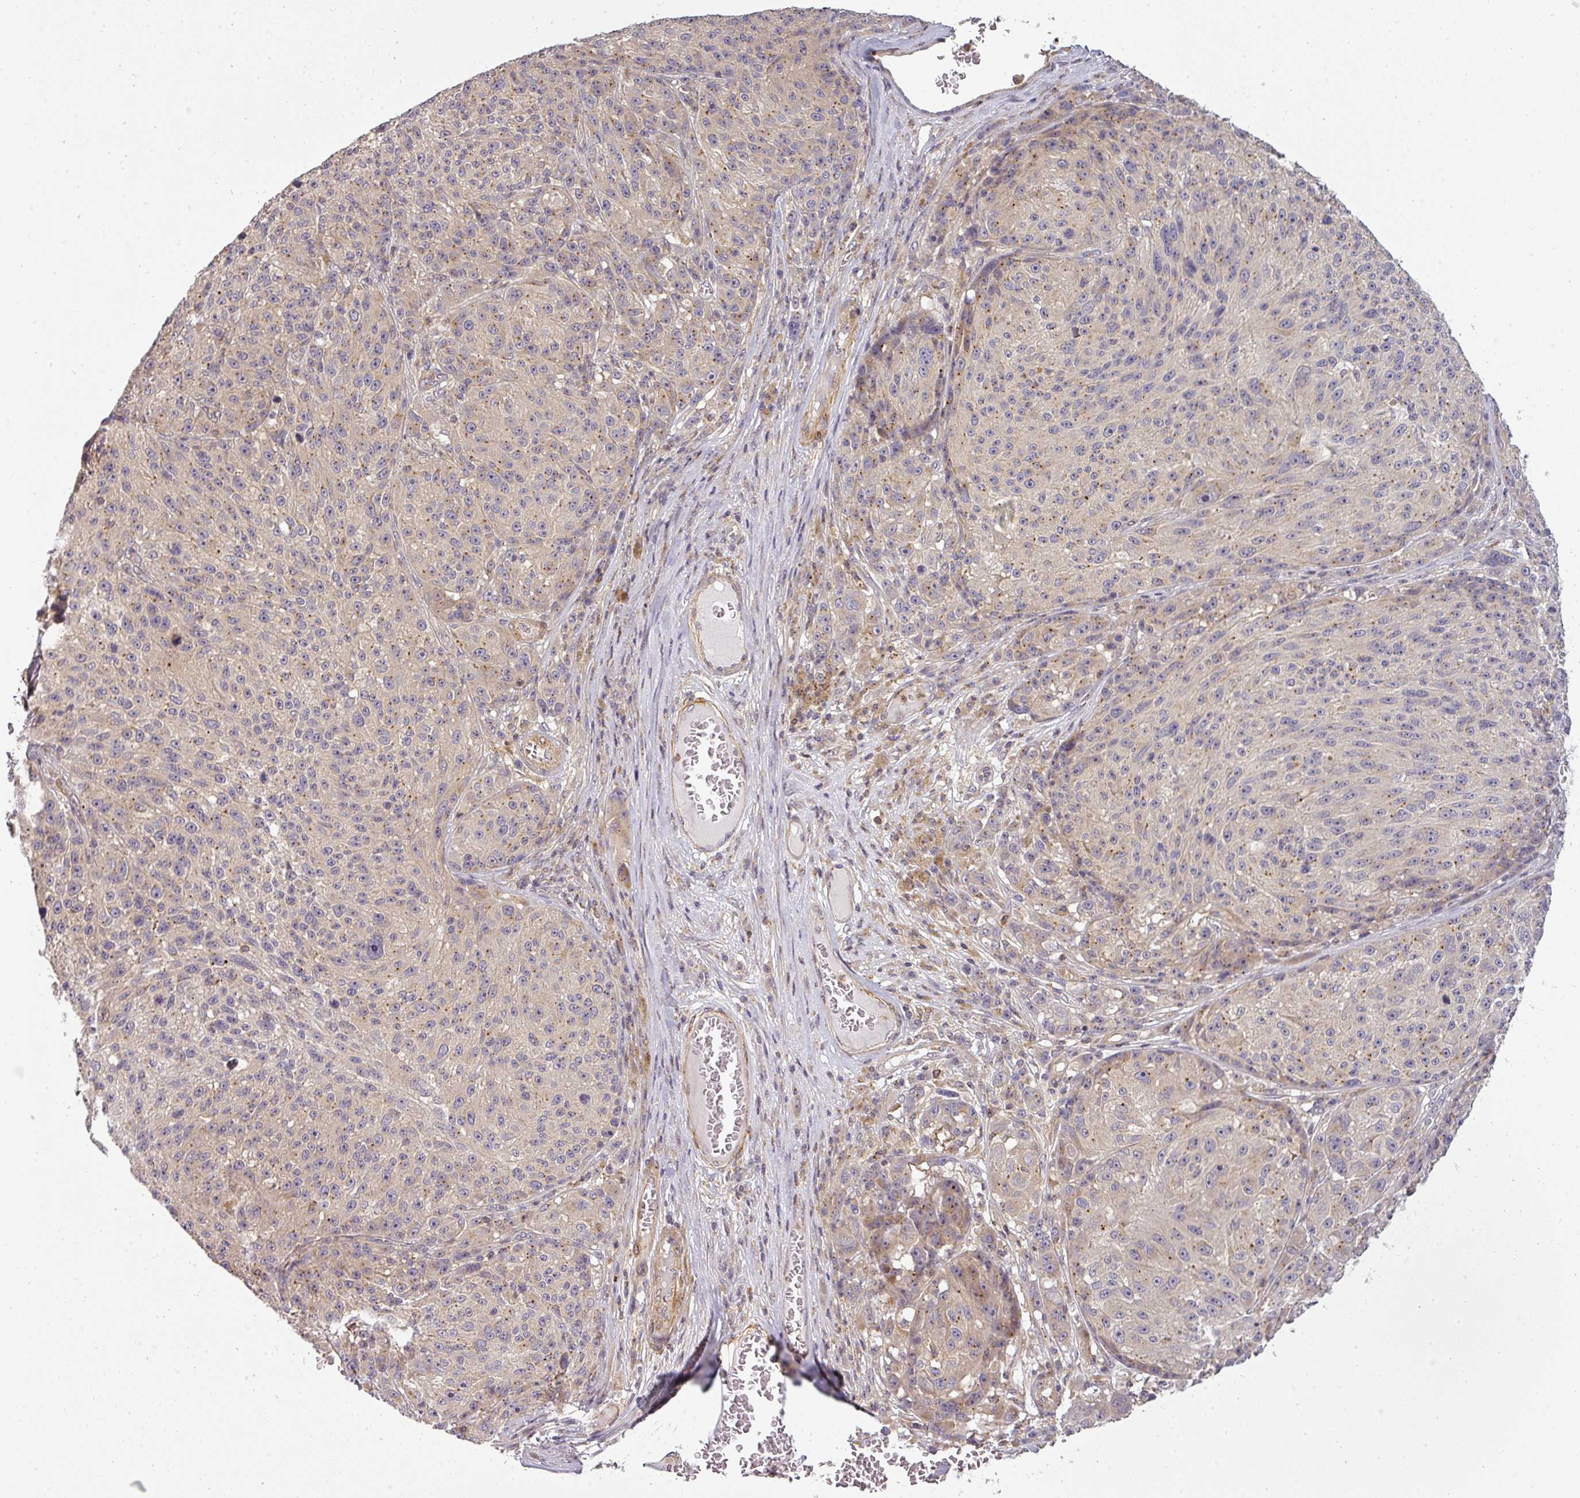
{"staining": {"intensity": "negative", "quantity": "none", "location": "none"}, "tissue": "melanoma", "cell_type": "Tumor cells", "image_type": "cancer", "snomed": [{"axis": "morphology", "description": "Malignant melanoma, NOS"}, {"axis": "topography", "description": "Skin"}], "caption": "Protein analysis of malignant melanoma exhibits no significant staining in tumor cells.", "gene": "NIN", "patient": {"sex": "male", "age": 53}}